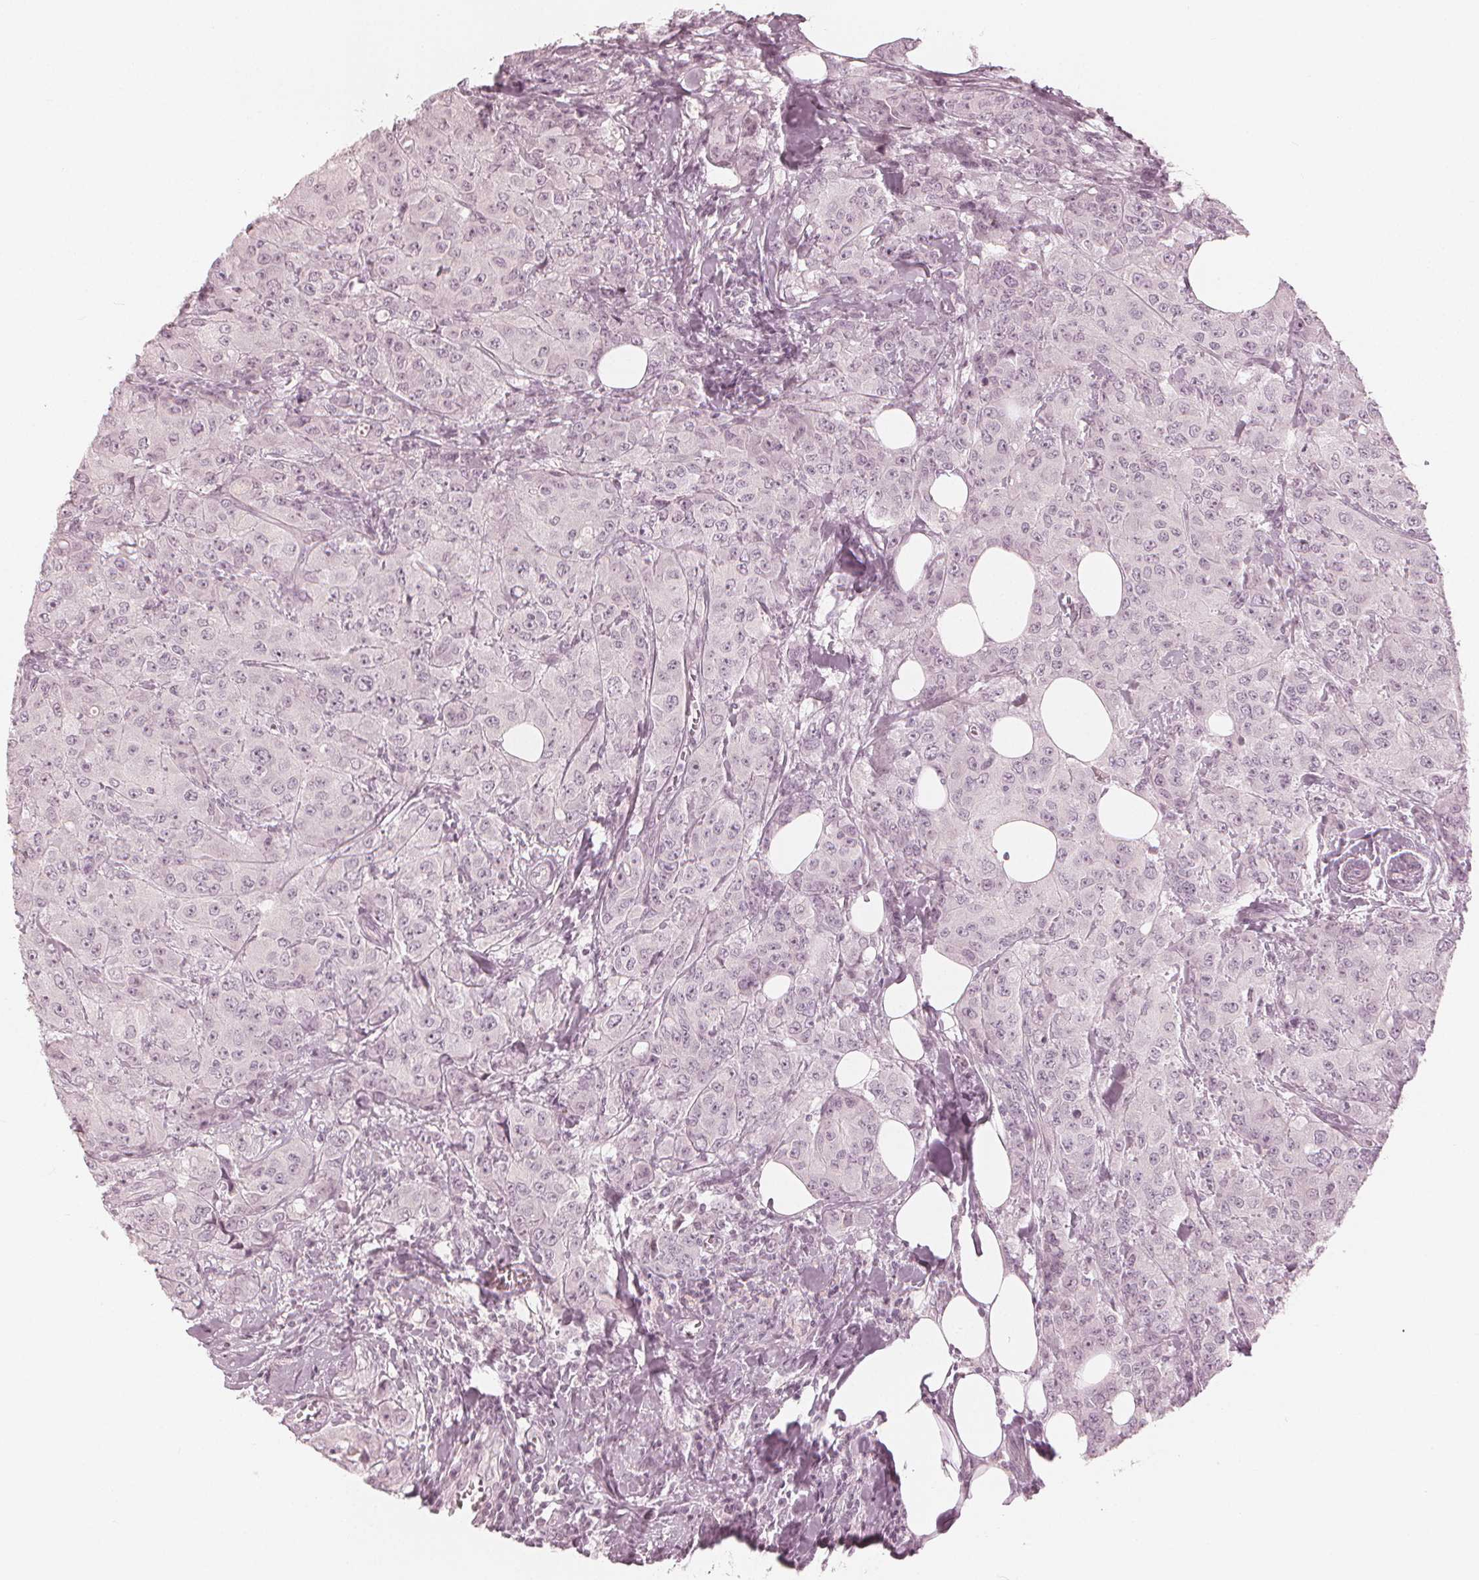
{"staining": {"intensity": "negative", "quantity": "none", "location": "none"}, "tissue": "breast cancer", "cell_type": "Tumor cells", "image_type": "cancer", "snomed": [{"axis": "morphology", "description": "Normal tissue, NOS"}, {"axis": "morphology", "description": "Duct carcinoma"}, {"axis": "topography", "description": "Breast"}], "caption": "Invasive ductal carcinoma (breast) stained for a protein using immunohistochemistry shows no positivity tumor cells.", "gene": "PAEP", "patient": {"sex": "female", "age": 43}}